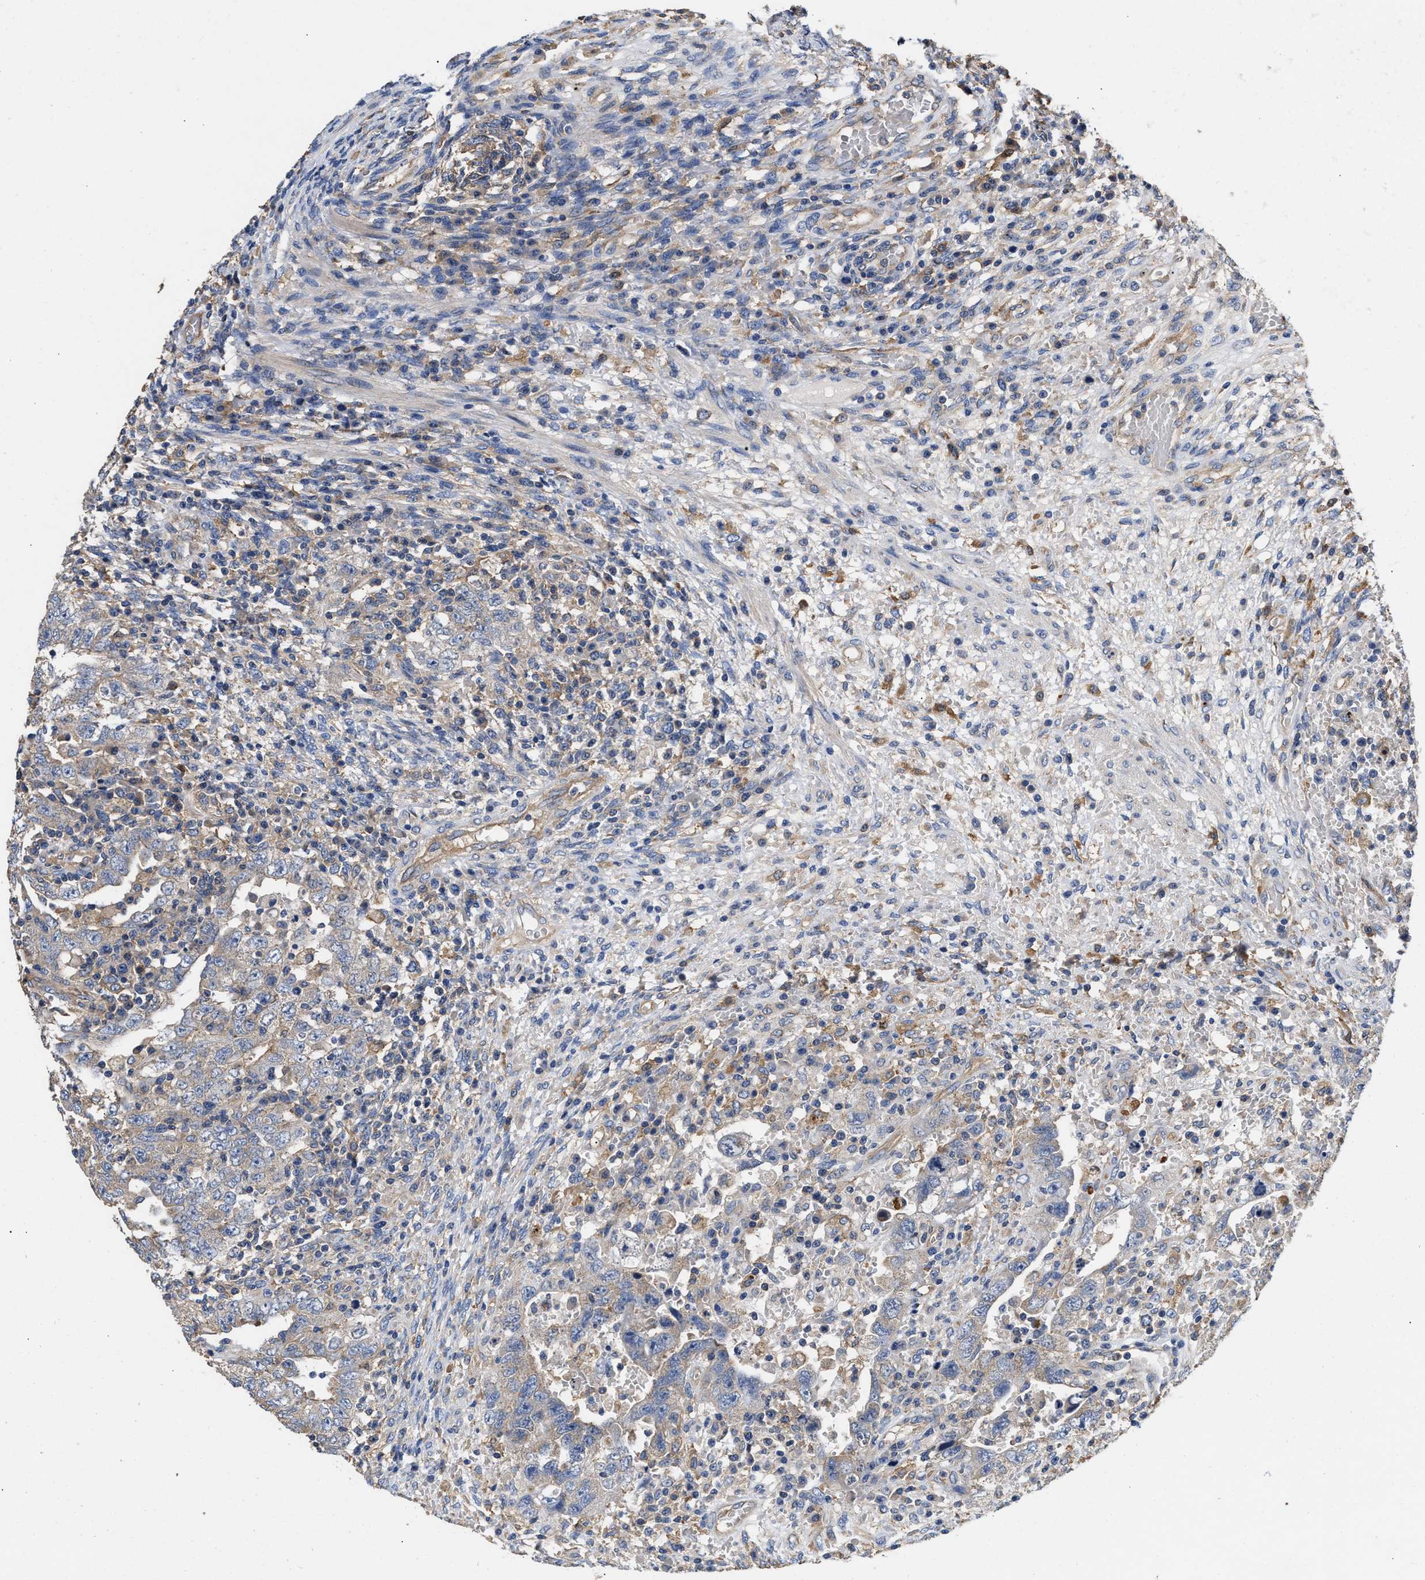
{"staining": {"intensity": "negative", "quantity": "none", "location": "none"}, "tissue": "testis cancer", "cell_type": "Tumor cells", "image_type": "cancer", "snomed": [{"axis": "morphology", "description": "Carcinoma, Embryonal, NOS"}, {"axis": "topography", "description": "Testis"}], "caption": "Micrograph shows no protein staining in tumor cells of testis cancer (embryonal carcinoma) tissue.", "gene": "KLB", "patient": {"sex": "male", "age": 26}}